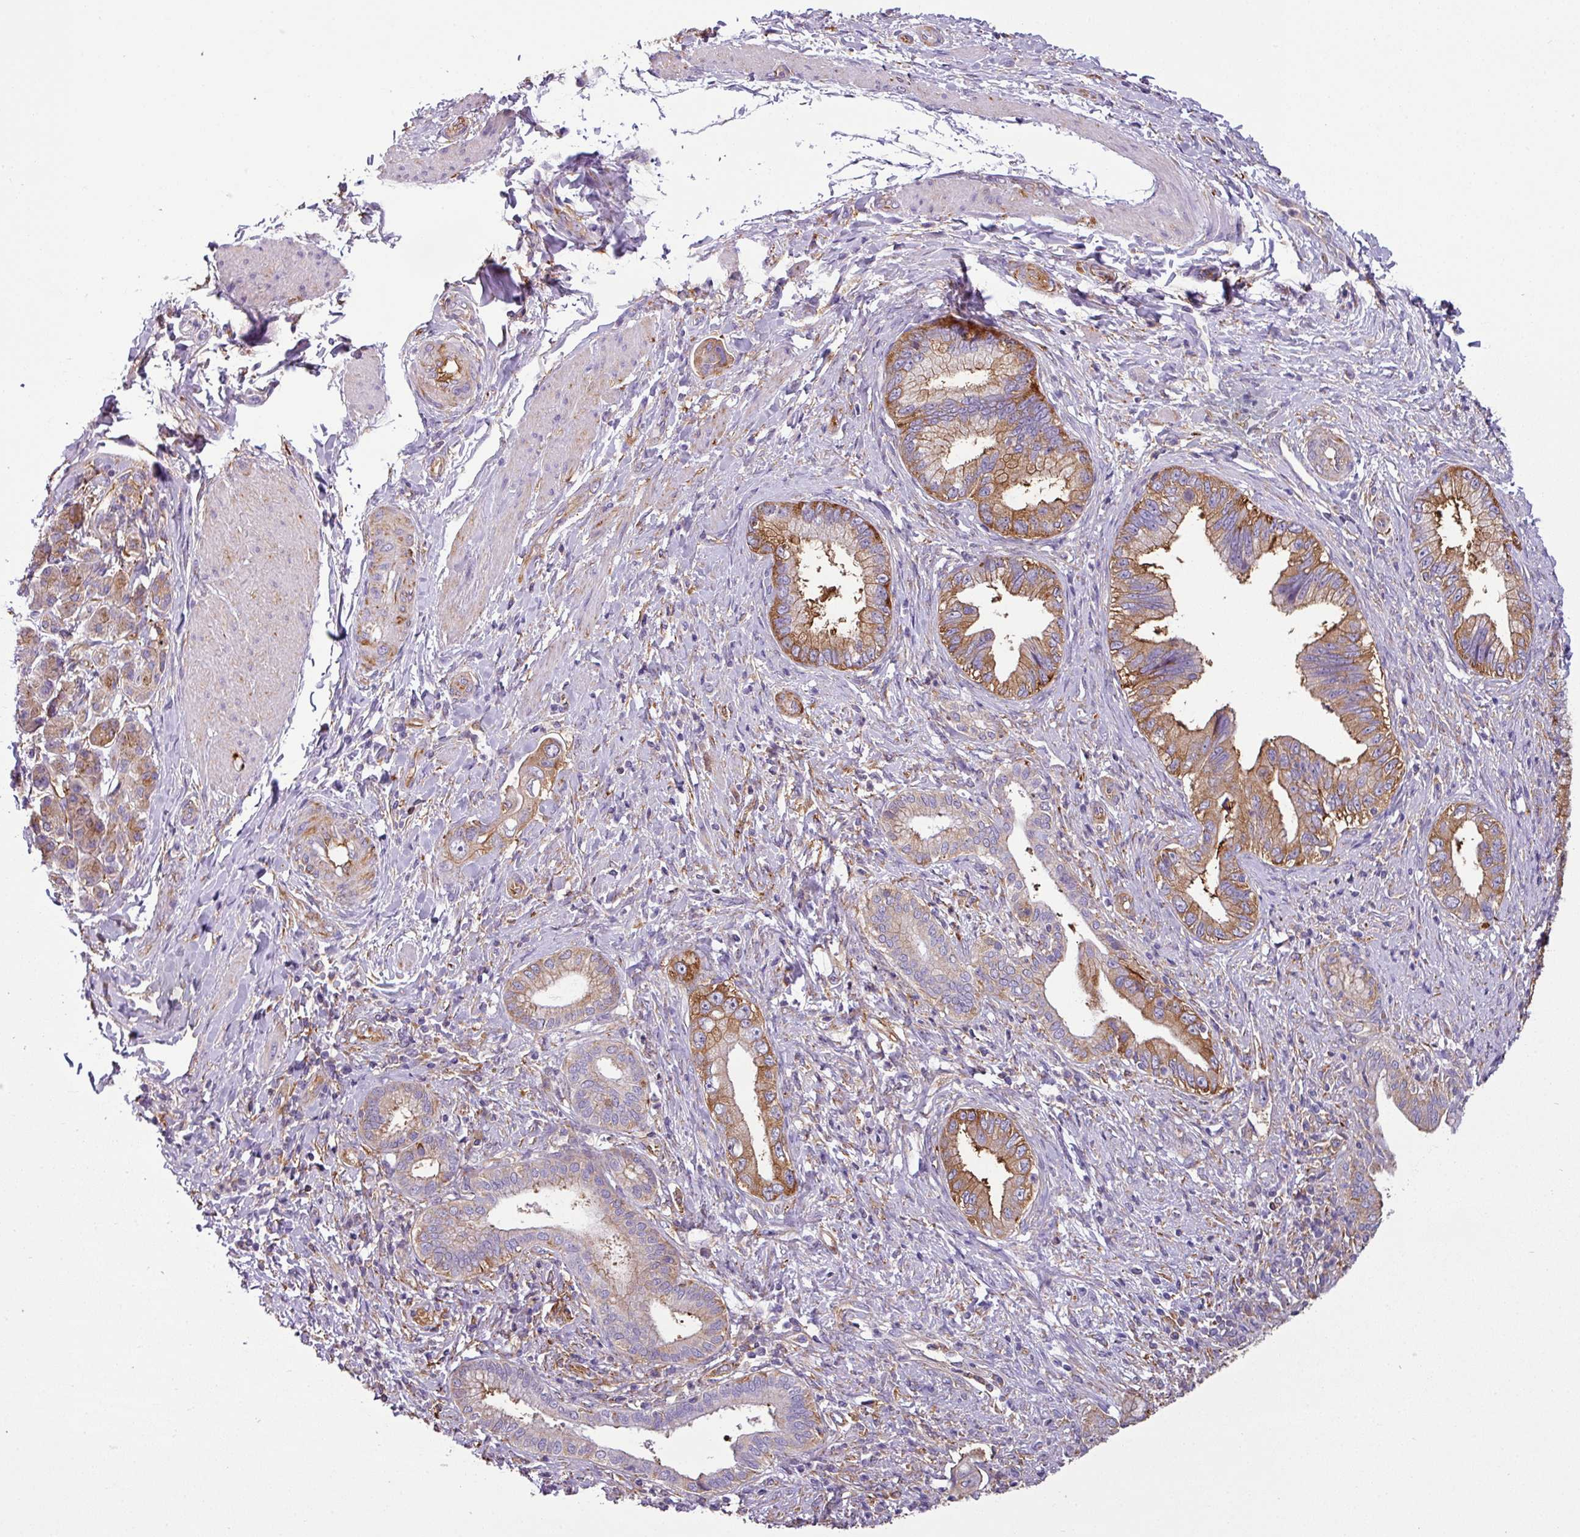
{"staining": {"intensity": "moderate", "quantity": "25%-75%", "location": "cytoplasmic/membranous"}, "tissue": "pancreatic cancer", "cell_type": "Tumor cells", "image_type": "cancer", "snomed": [{"axis": "morphology", "description": "Adenocarcinoma, NOS"}, {"axis": "topography", "description": "Pancreas"}], "caption": "A medium amount of moderate cytoplasmic/membranous staining is seen in about 25%-75% of tumor cells in pancreatic cancer tissue.", "gene": "XNDC1N", "patient": {"sex": "female", "age": 55}}